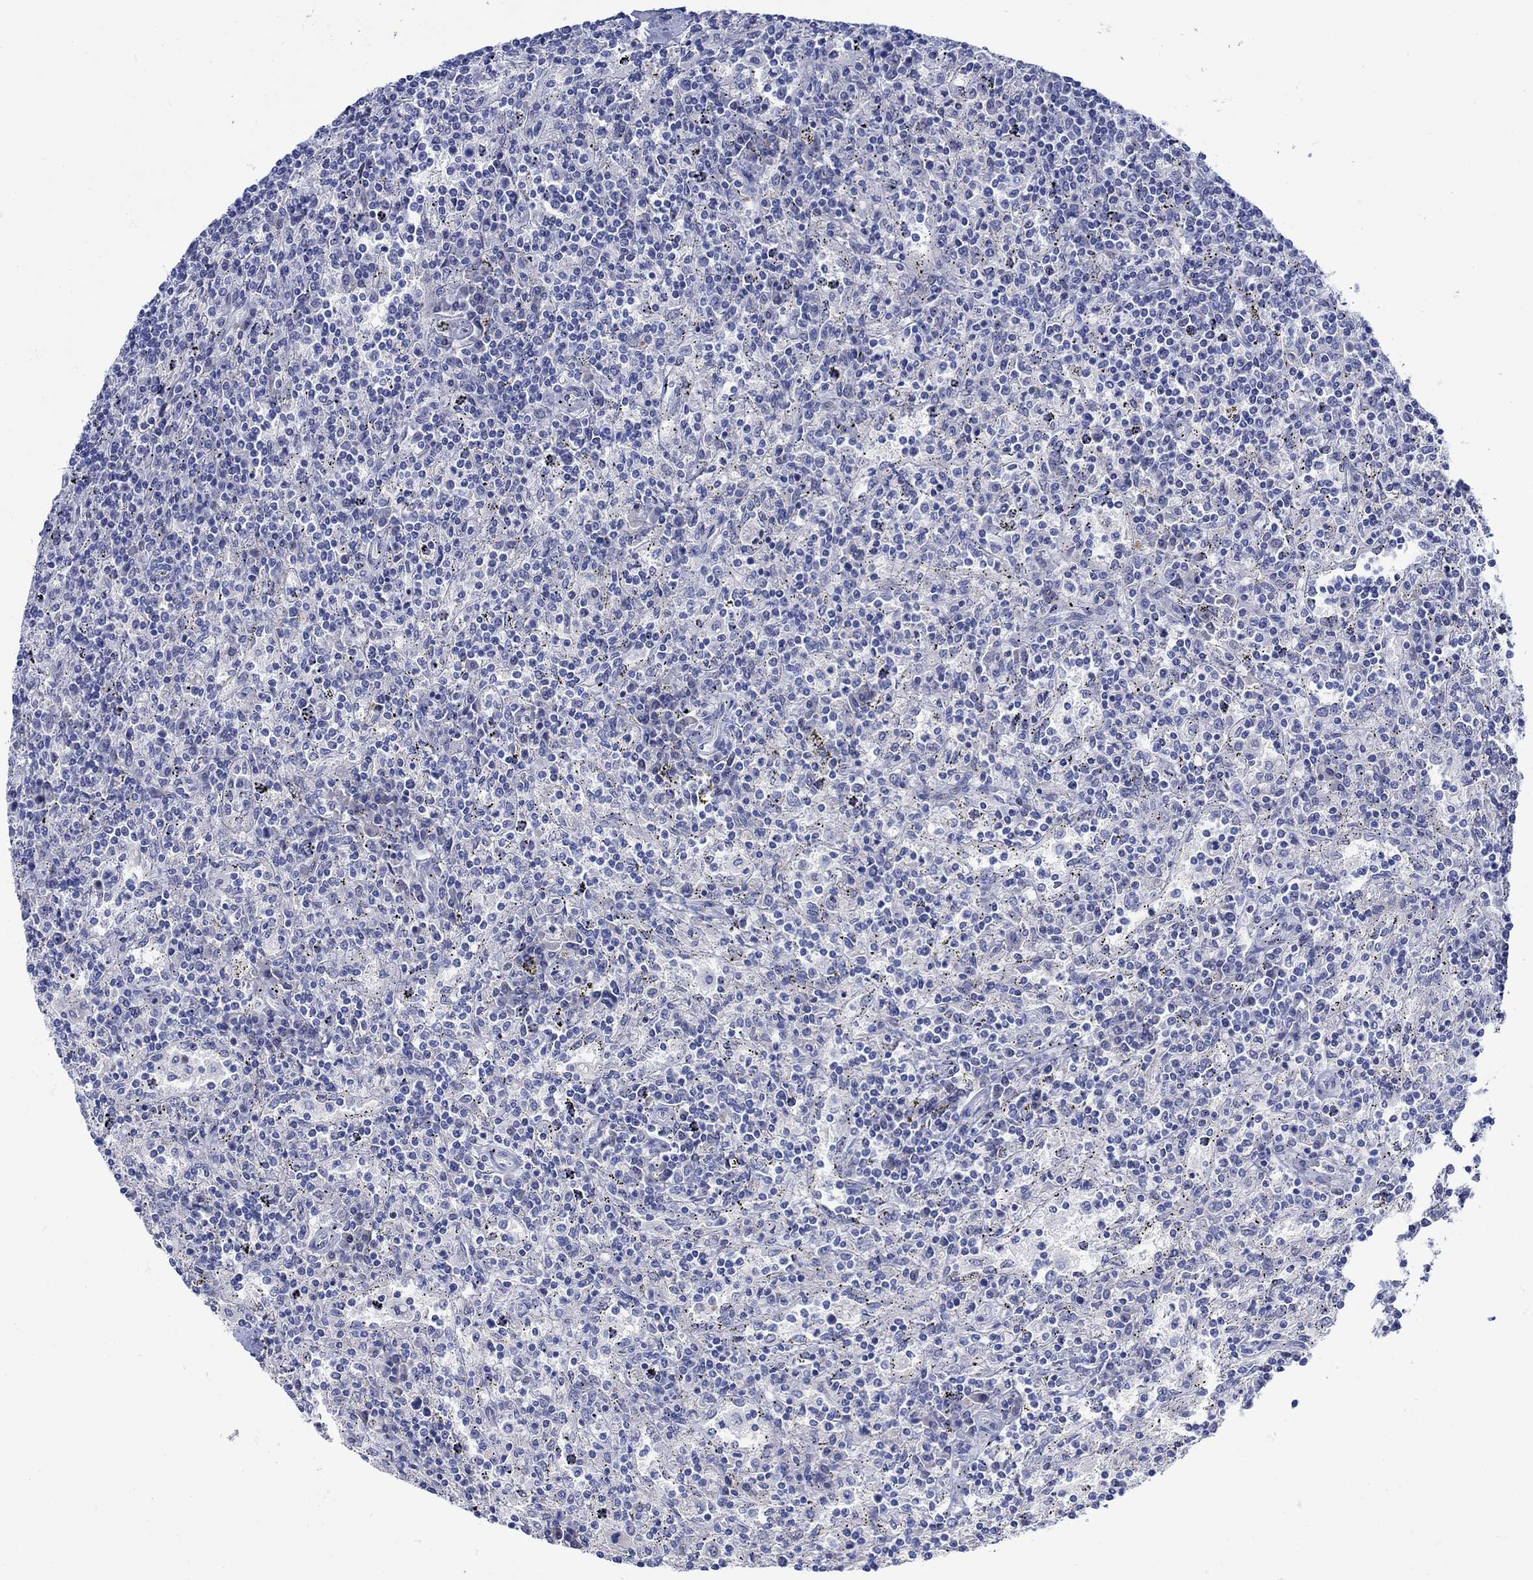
{"staining": {"intensity": "negative", "quantity": "none", "location": "none"}, "tissue": "lymphoma", "cell_type": "Tumor cells", "image_type": "cancer", "snomed": [{"axis": "morphology", "description": "Malignant lymphoma, non-Hodgkin's type, Low grade"}, {"axis": "topography", "description": "Lymph node"}], "caption": "Human malignant lymphoma, non-Hodgkin's type (low-grade) stained for a protein using immunohistochemistry (IHC) displays no expression in tumor cells.", "gene": "KSR2", "patient": {"sex": "male", "age": 52}}